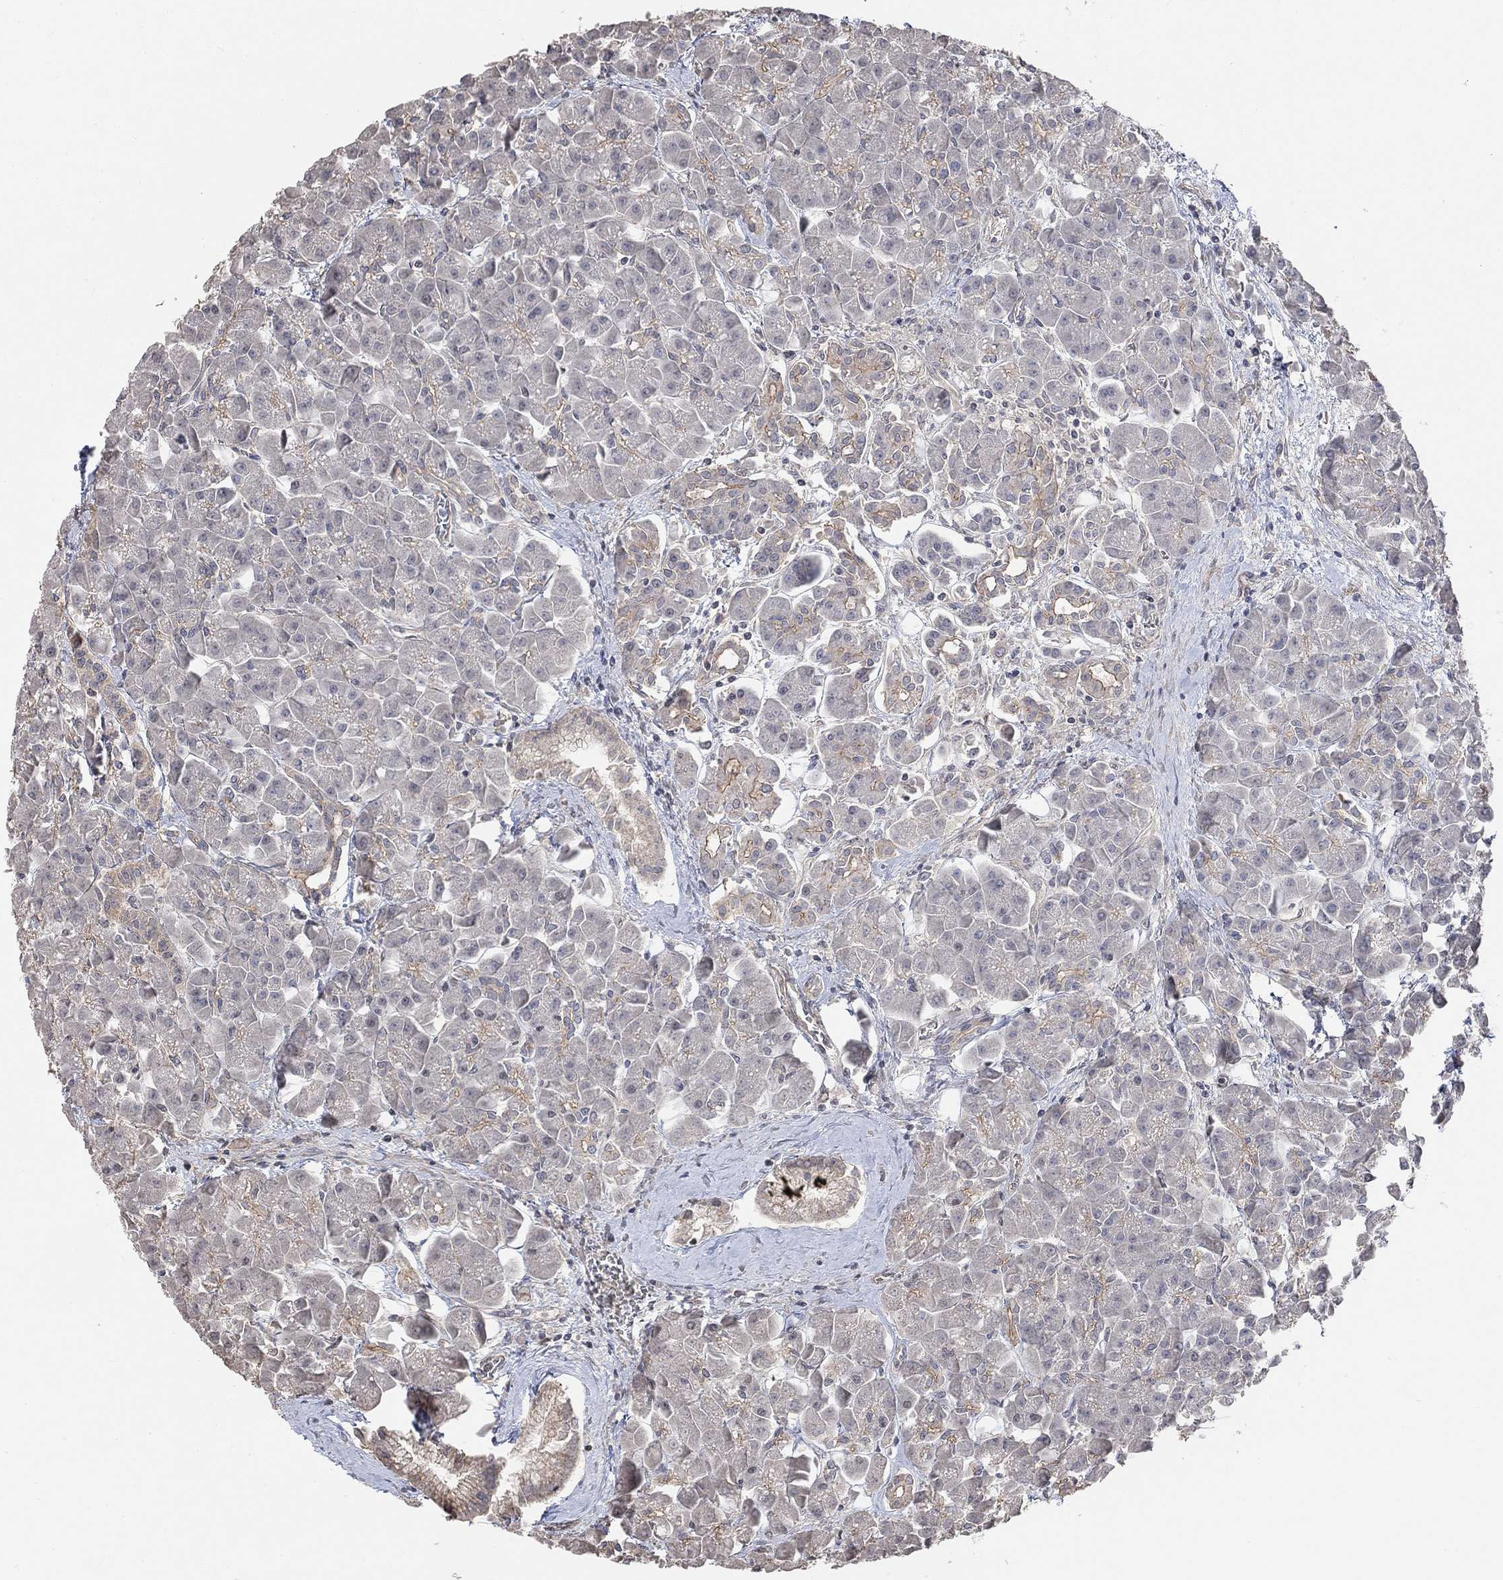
{"staining": {"intensity": "negative", "quantity": "none", "location": "none"}, "tissue": "pancreas", "cell_type": "Exocrine glandular cells", "image_type": "normal", "snomed": [{"axis": "morphology", "description": "Normal tissue, NOS"}, {"axis": "topography", "description": "Pancreas"}], "caption": "The histopathology image reveals no staining of exocrine glandular cells in normal pancreas.", "gene": "UNC5B", "patient": {"sex": "male", "age": 70}}